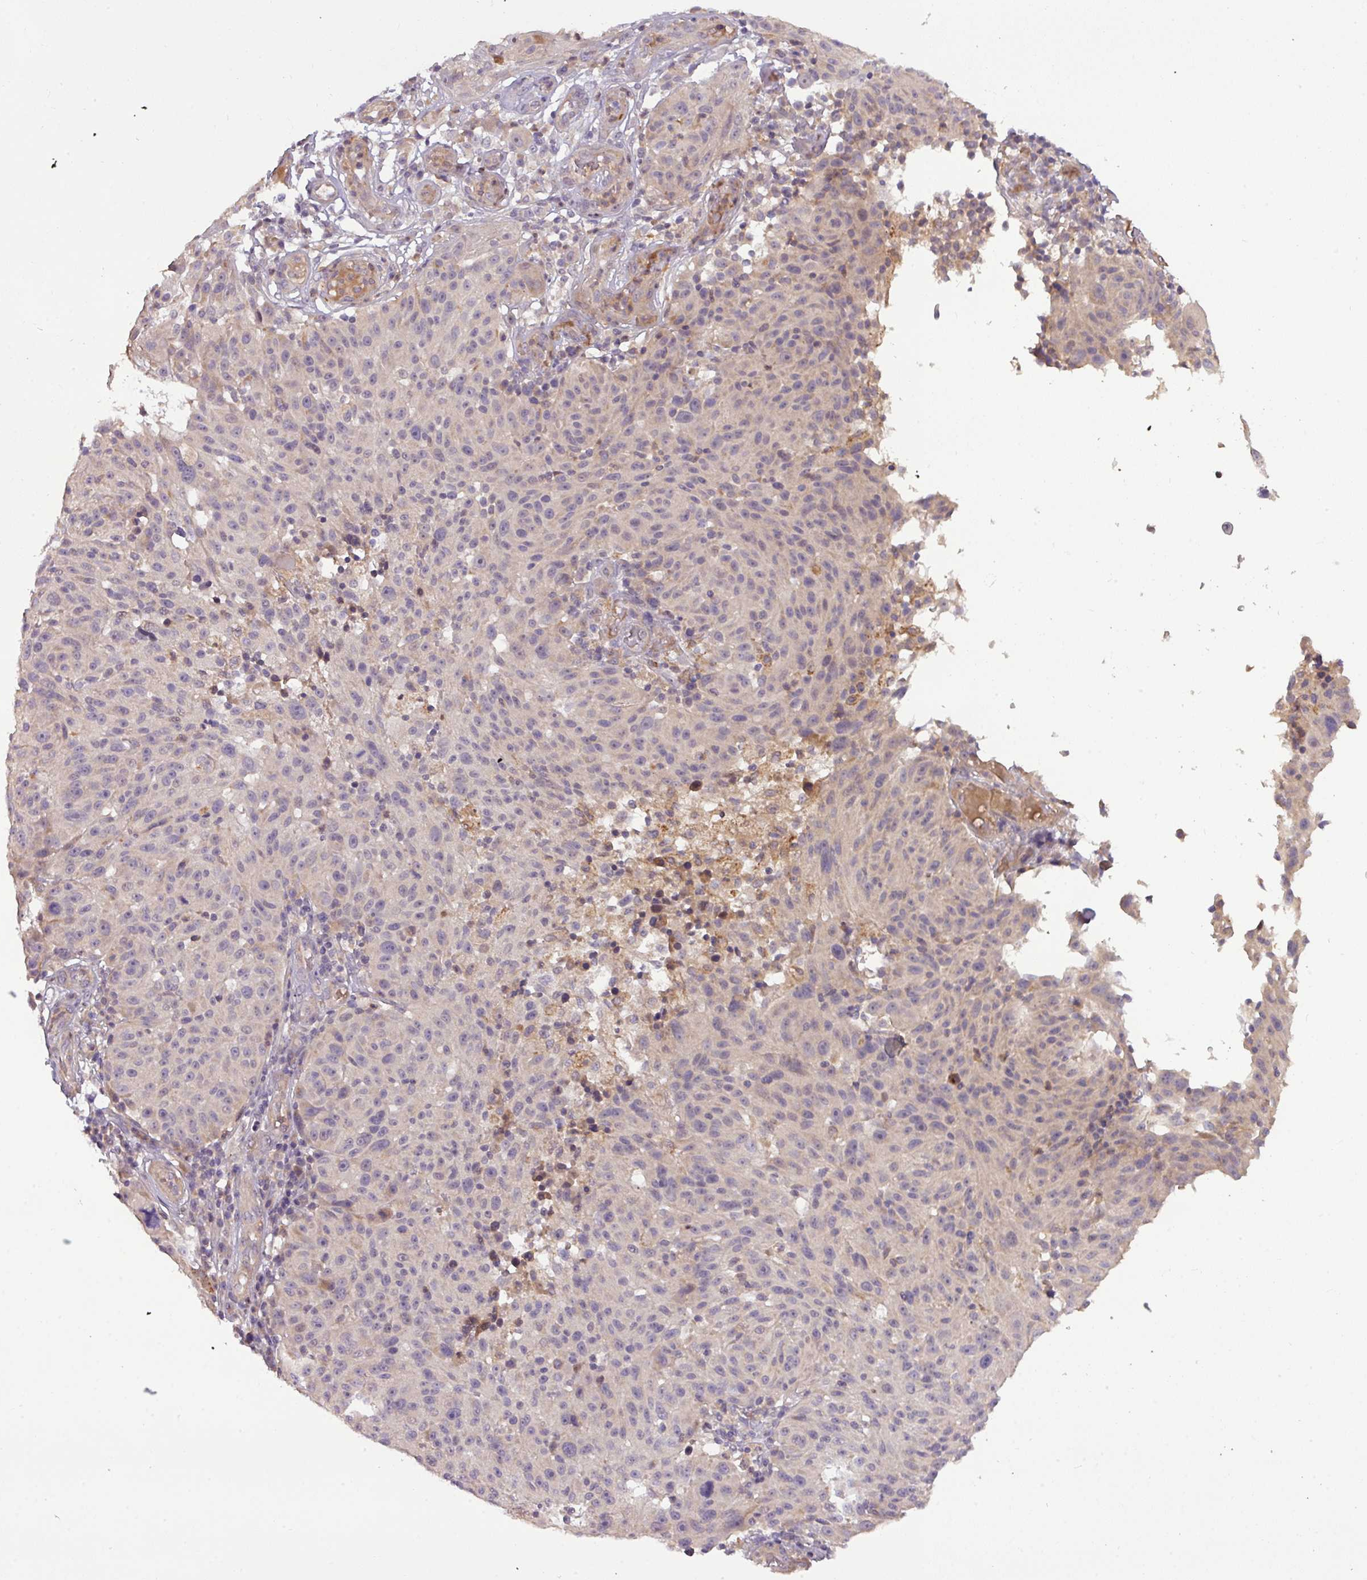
{"staining": {"intensity": "negative", "quantity": "none", "location": "none"}, "tissue": "melanoma", "cell_type": "Tumor cells", "image_type": "cancer", "snomed": [{"axis": "morphology", "description": "Malignant melanoma, NOS"}, {"axis": "topography", "description": "Skin"}], "caption": "This is an IHC histopathology image of melanoma. There is no staining in tumor cells.", "gene": "ZNF35", "patient": {"sex": "male", "age": 53}}